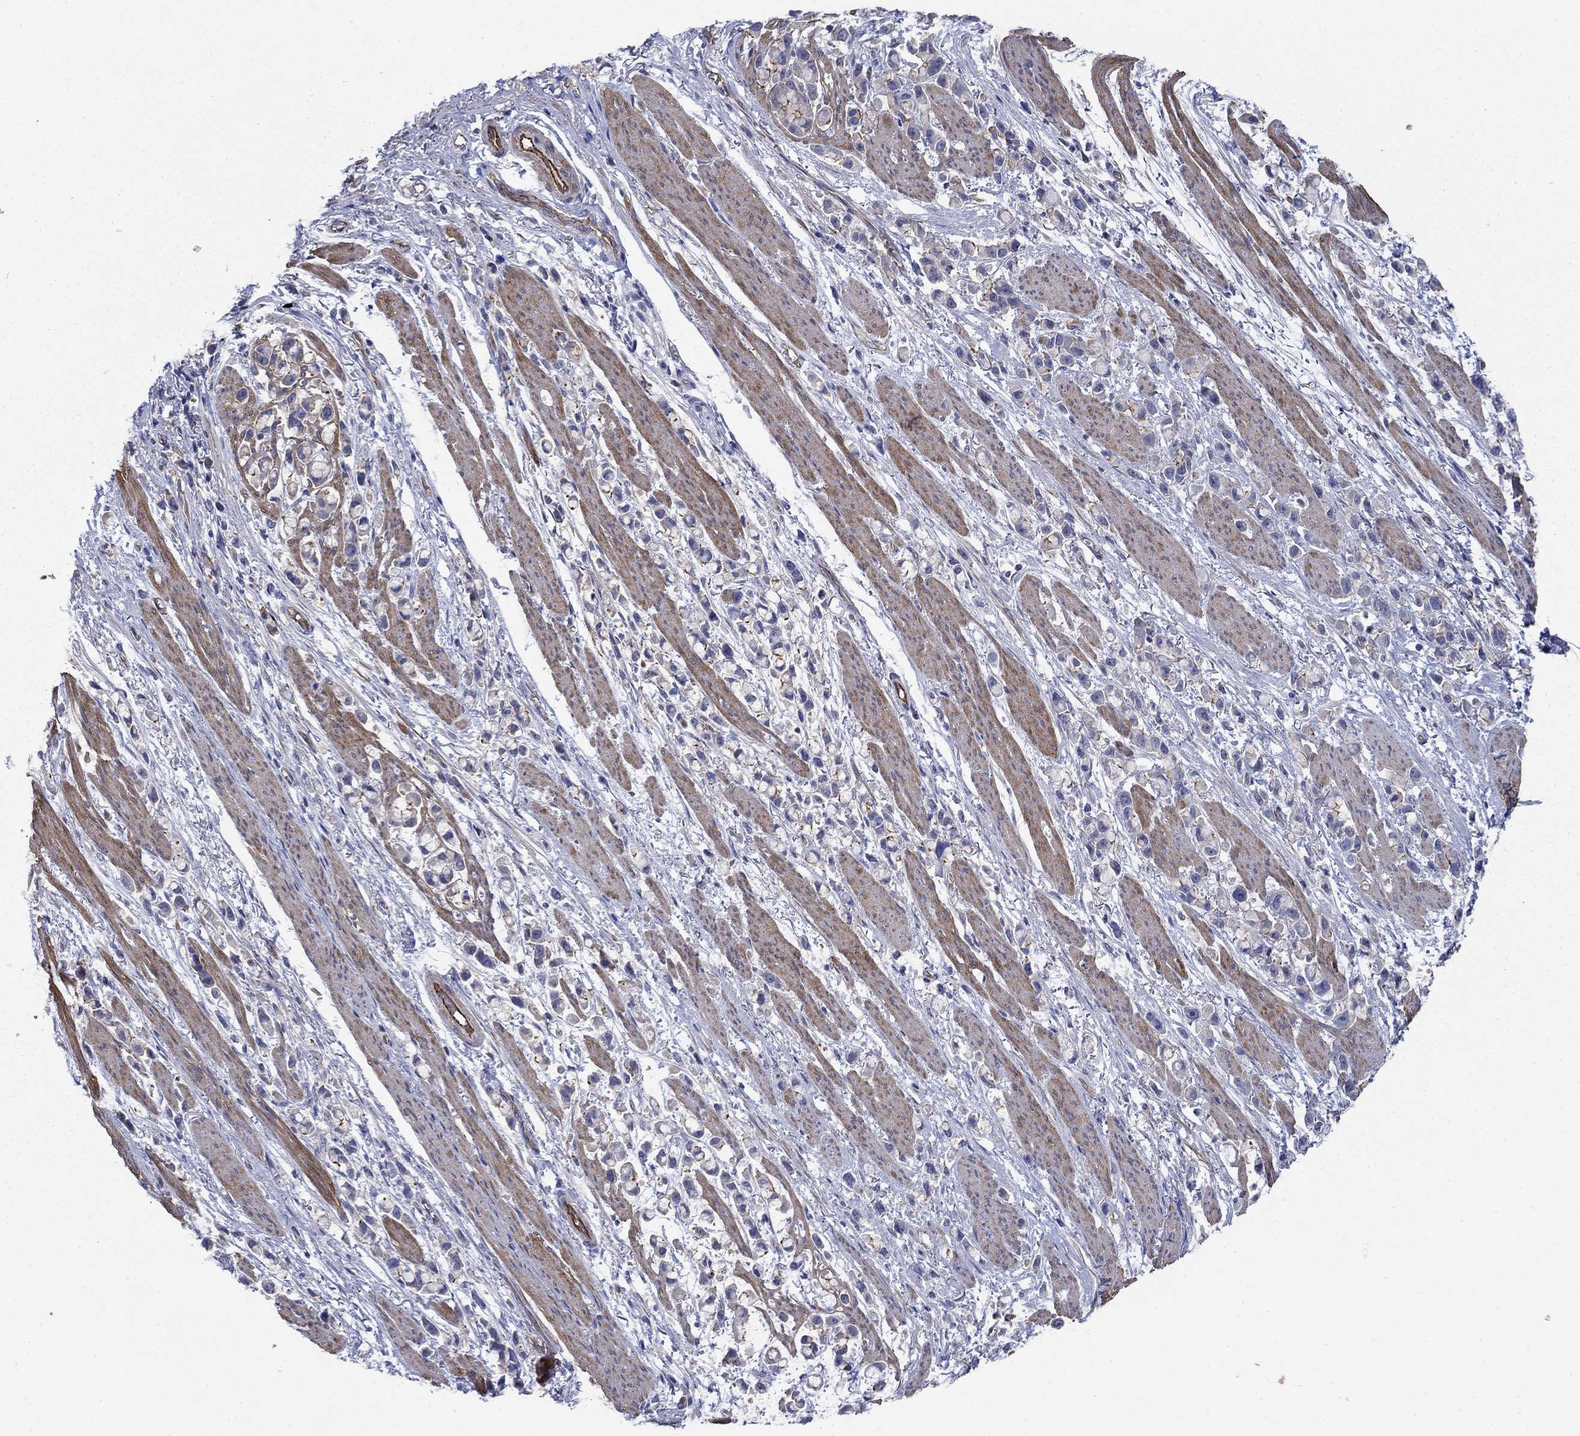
{"staining": {"intensity": "negative", "quantity": "none", "location": "none"}, "tissue": "stomach cancer", "cell_type": "Tumor cells", "image_type": "cancer", "snomed": [{"axis": "morphology", "description": "Adenocarcinoma, NOS"}, {"axis": "topography", "description": "Stomach"}], "caption": "This is a photomicrograph of immunohistochemistry (IHC) staining of stomach cancer, which shows no staining in tumor cells. (Immunohistochemistry, brightfield microscopy, high magnification).", "gene": "FLNC", "patient": {"sex": "female", "age": 81}}